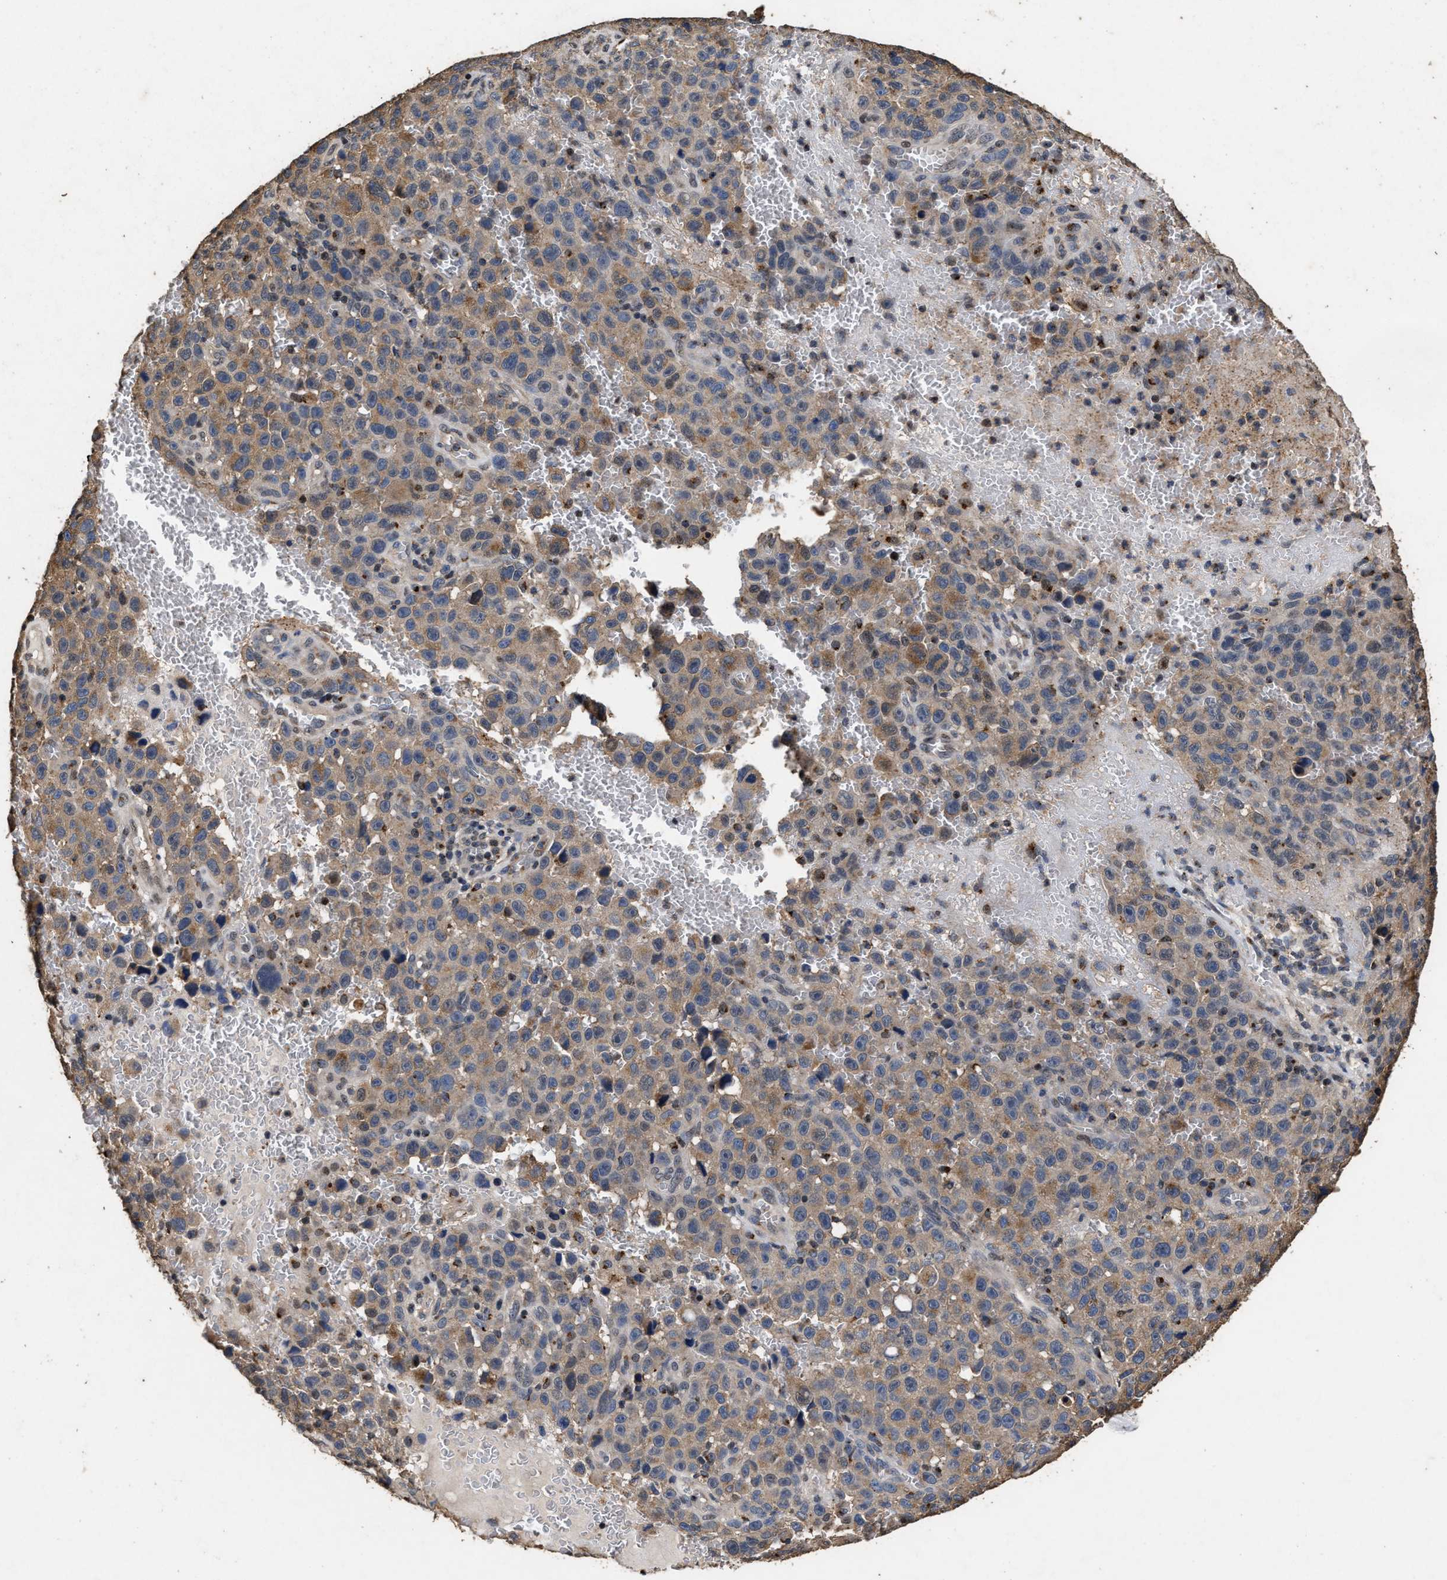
{"staining": {"intensity": "moderate", "quantity": ">75%", "location": "cytoplasmic/membranous,nuclear"}, "tissue": "melanoma", "cell_type": "Tumor cells", "image_type": "cancer", "snomed": [{"axis": "morphology", "description": "Malignant melanoma, NOS"}, {"axis": "topography", "description": "Skin"}], "caption": "A histopathology image of melanoma stained for a protein demonstrates moderate cytoplasmic/membranous and nuclear brown staining in tumor cells. Immunohistochemistry (ihc) stains the protein in brown and the nuclei are stained blue.", "gene": "TPST2", "patient": {"sex": "female", "age": 82}}